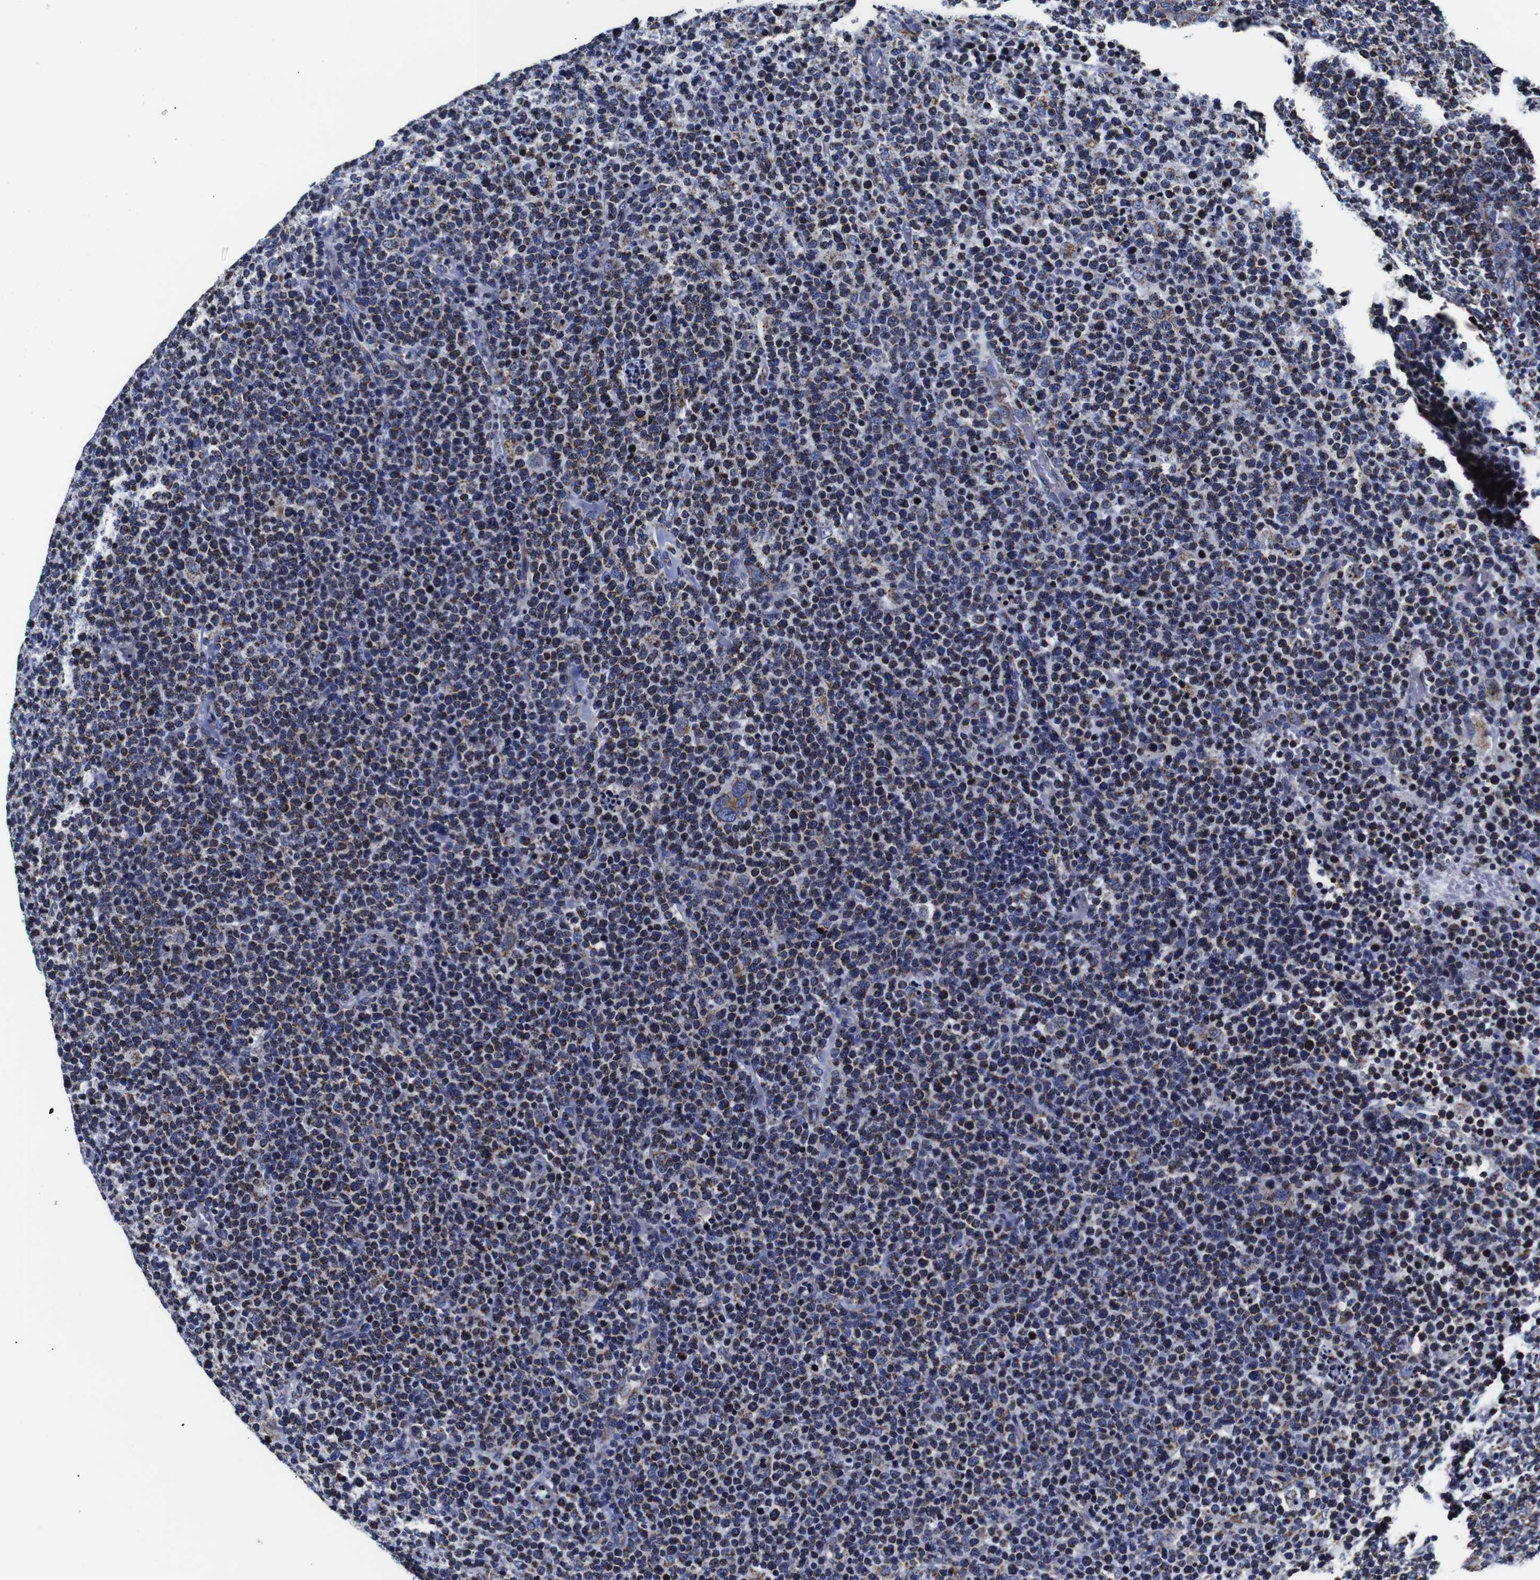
{"staining": {"intensity": "moderate", "quantity": "25%-75%", "location": "cytoplasmic/membranous"}, "tissue": "lymphoma", "cell_type": "Tumor cells", "image_type": "cancer", "snomed": [{"axis": "morphology", "description": "Malignant lymphoma, non-Hodgkin's type, High grade"}, {"axis": "topography", "description": "Lymph node"}], "caption": "Malignant lymphoma, non-Hodgkin's type (high-grade) stained with DAB (3,3'-diaminobenzidine) IHC displays medium levels of moderate cytoplasmic/membranous positivity in approximately 25%-75% of tumor cells. Nuclei are stained in blue.", "gene": "FKBP9", "patient": {"sex": "male", "age": 61}}